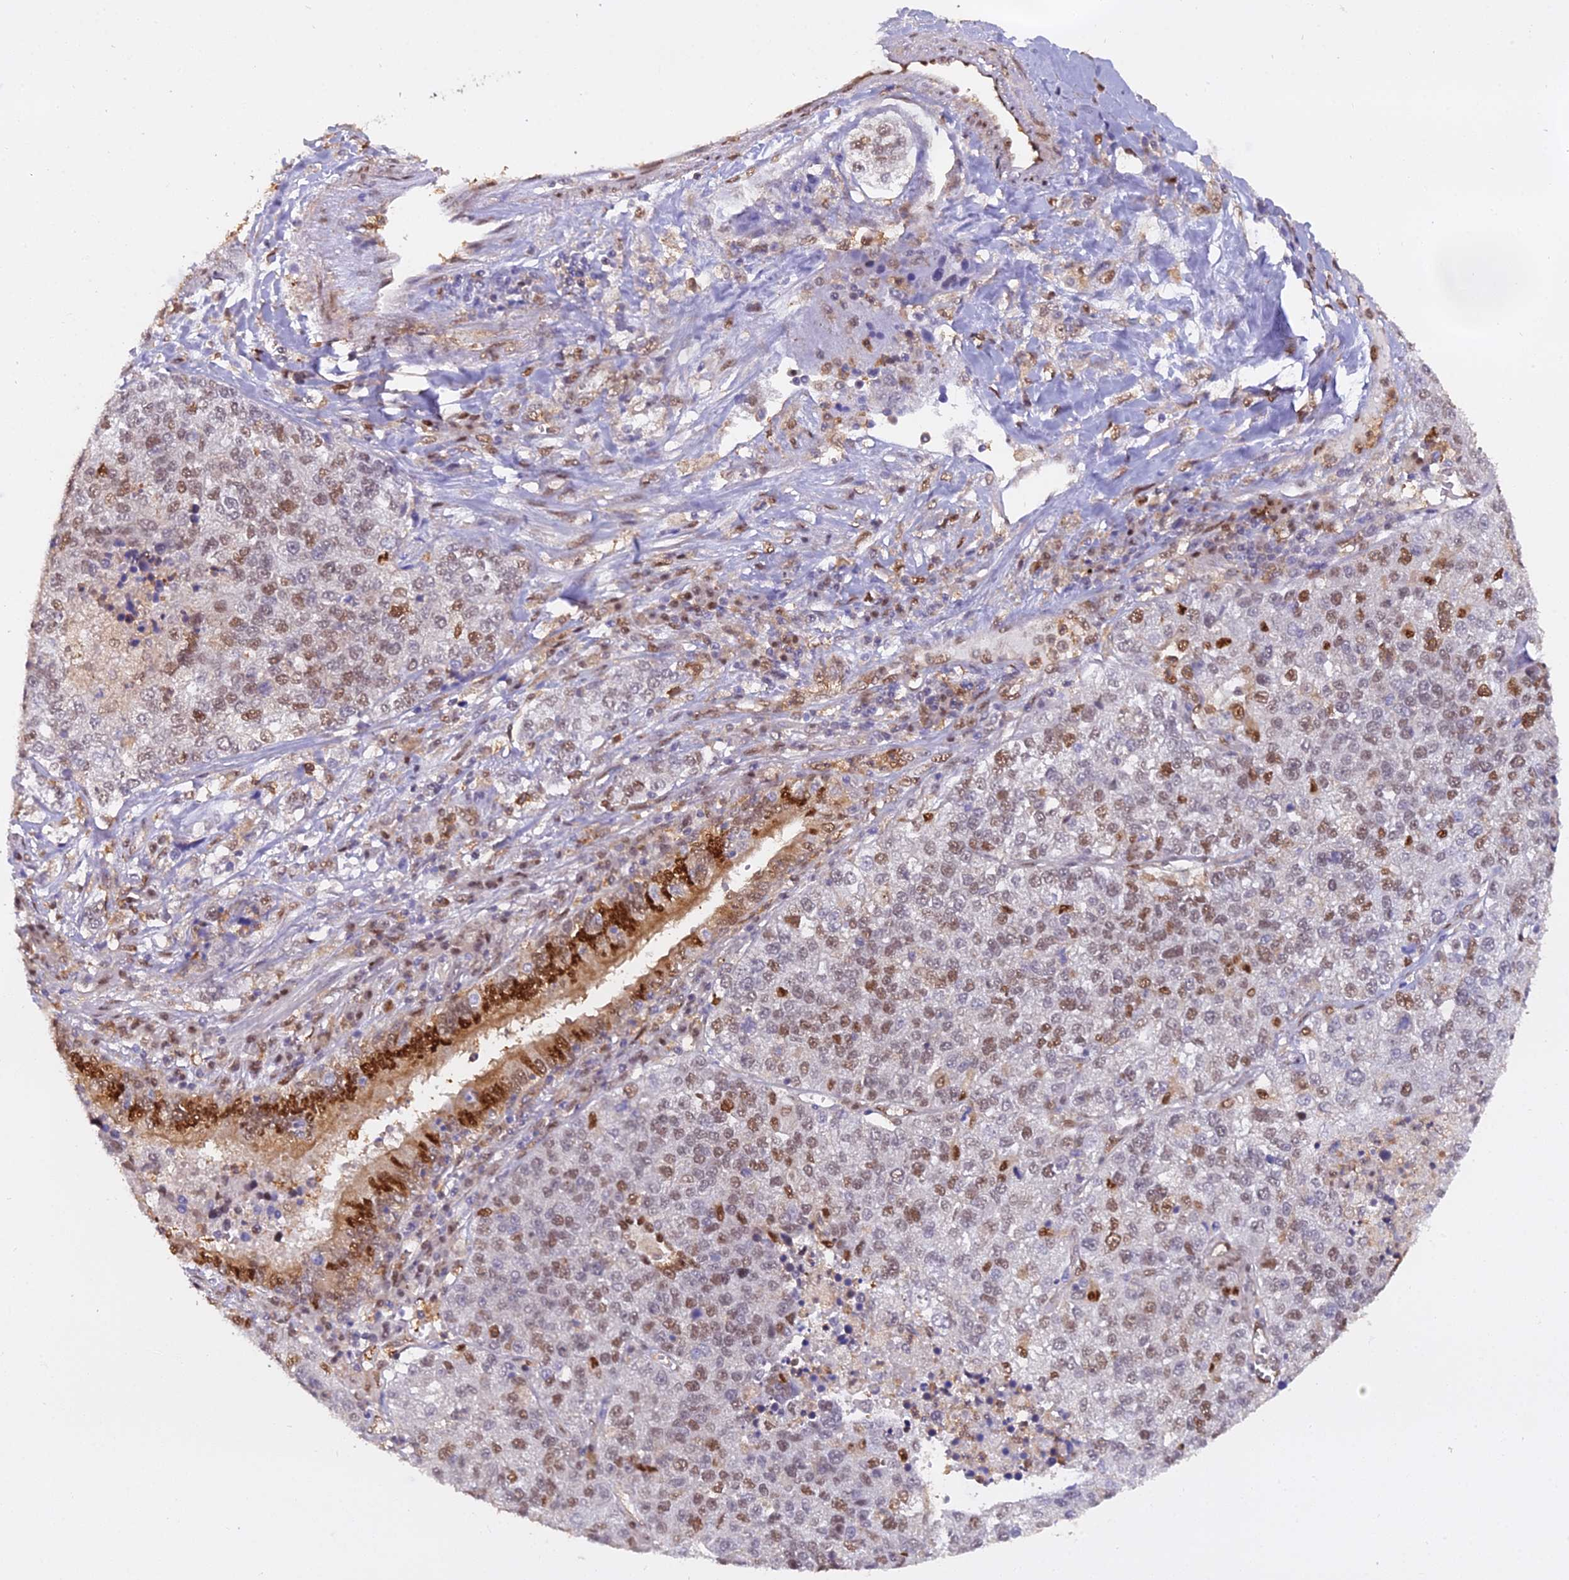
{"staining": {"intensity": "moderate", "quantity": "25%-75%", "location": "nuclear"}, "tissue": "lung cancer", "cell_type": "Tumor cells", "image_type": "cancer", "snomed": [{"axis": "morphology", "description": "Adenocarcinoma, NOS"}, {"axis": "topography", "description": "Lung"}], "caption": "Immunohistochemical staining of human adenocarcinoma (lung) reveals medium levels of moderate nuclear protein staining in about 25%-75% of tumor cells.", "gene": "NPEPL1", "patient": {"sex": "male", "age": 49}}